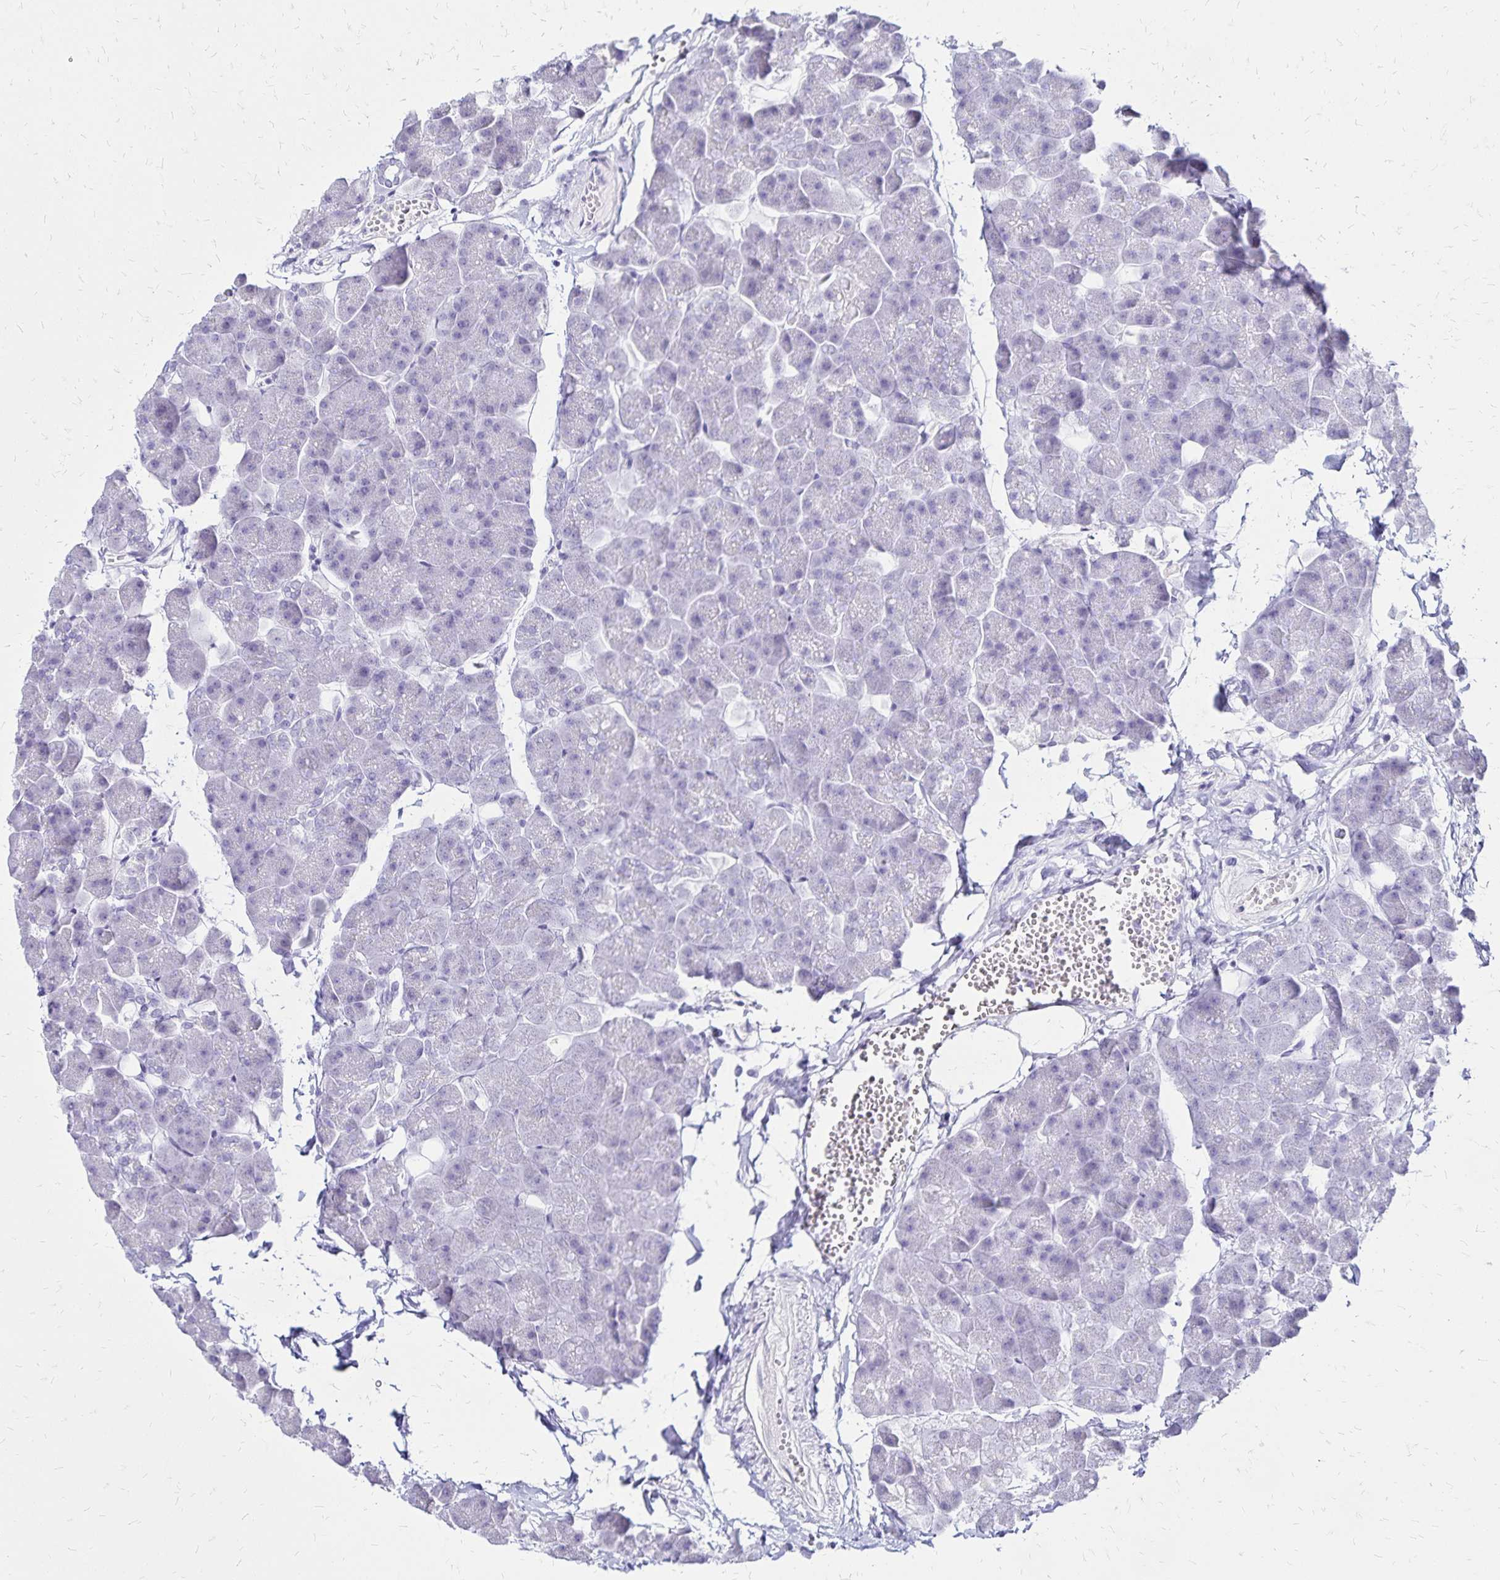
{"staining": {"intensity": "negative", "quantity": "none", "location": "none"}, "tissue": "pancreas", "cell_type": "Exocrine glandular cells", "image_type": "normal", "snomed": [{"axis": "morphology", "description": "Normal tissue, NOS"}, {"axis": "topography", "description": "Pancreas"}], "caption": "Exocrine glandular cells are negative for brown protein staining in unremarkable pancreas. (DAB IHC with hematoxylin counter stain).", "gene": "LIN28B", "patient": {"sex": "male", "age": 35}}